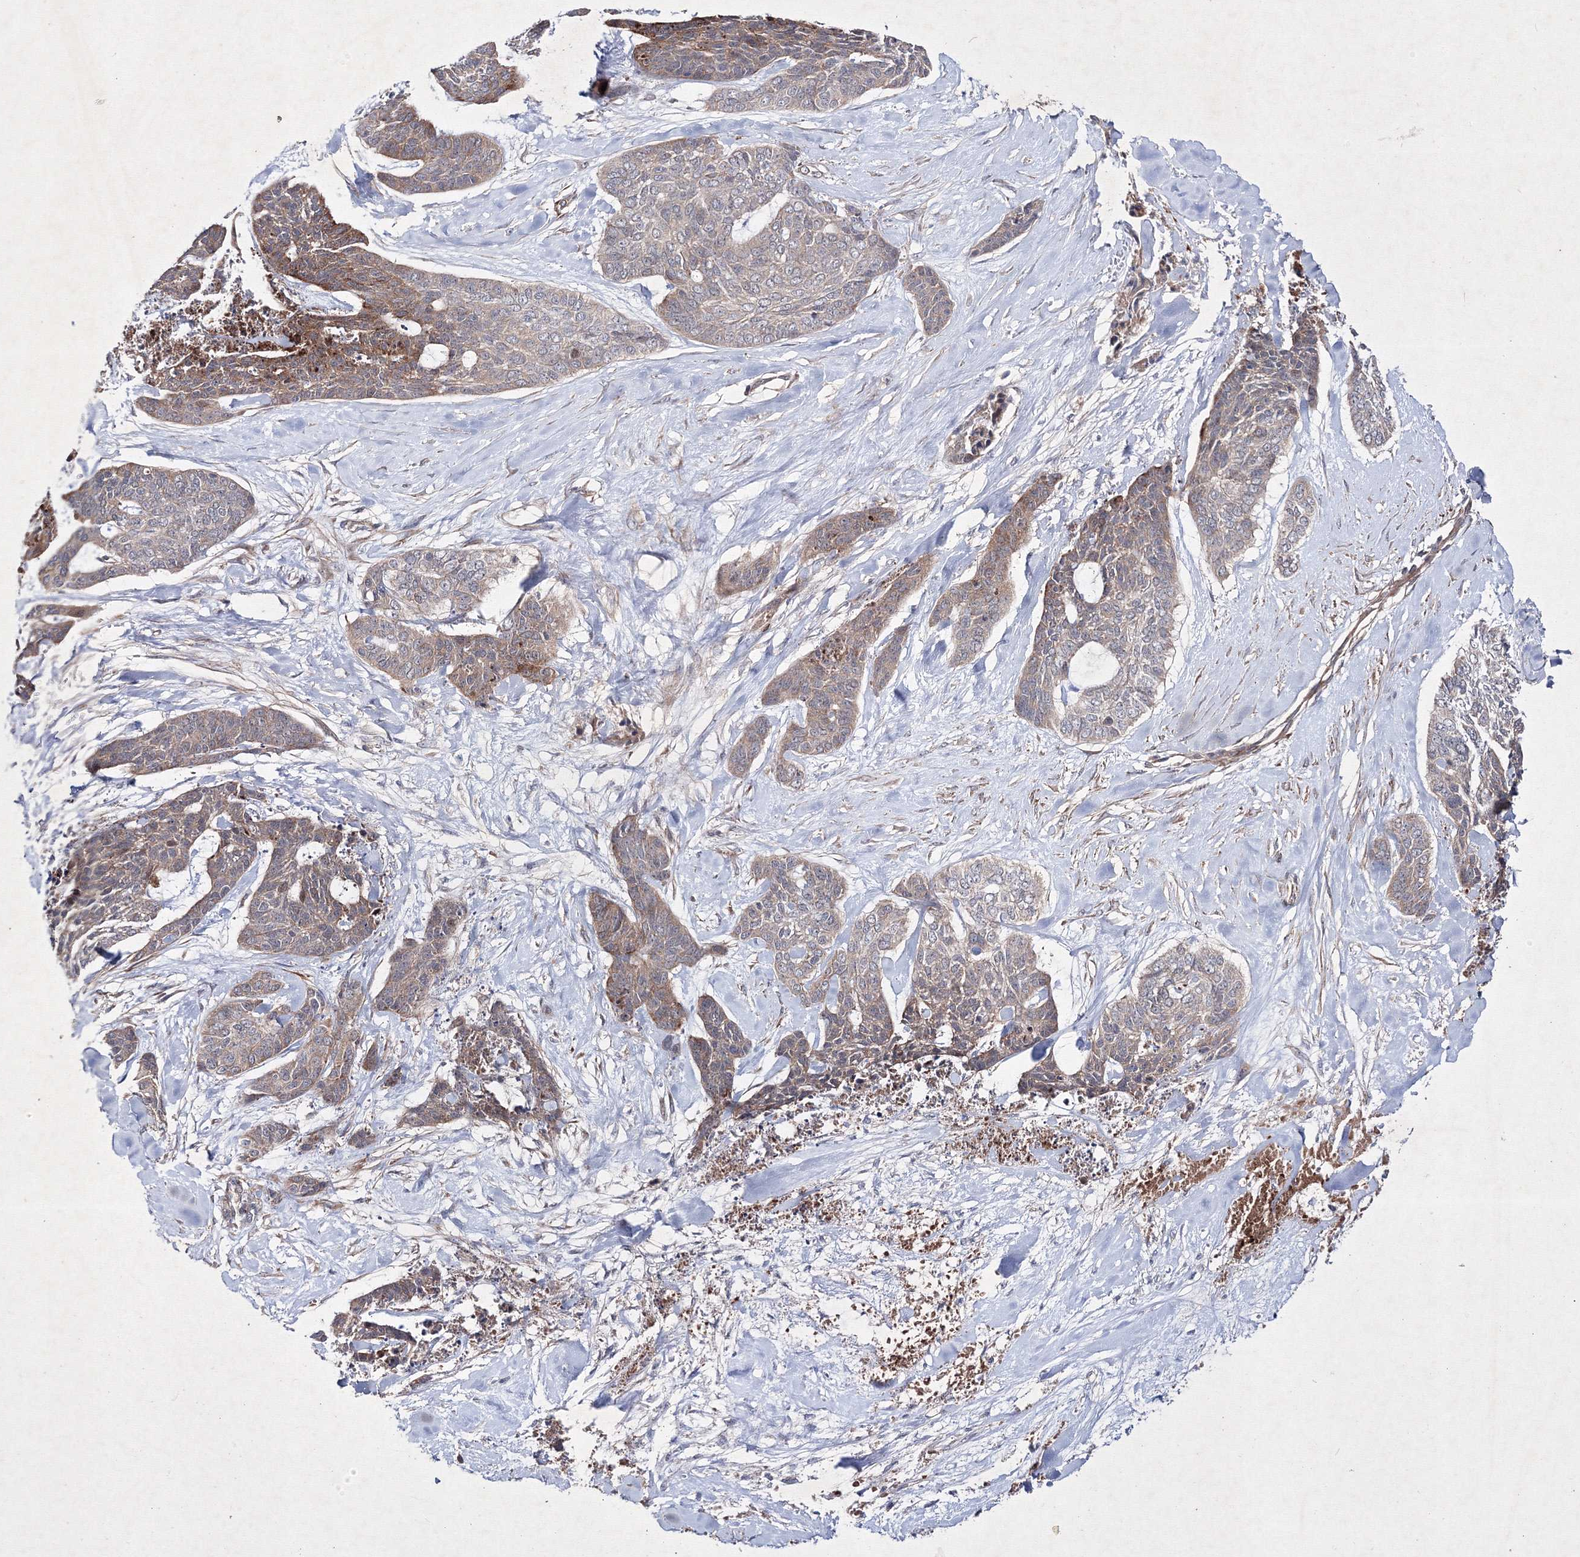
{"staining": {"intensity": "weak", "quantity": ">75%", "location": "cytoplasmic/membranous"}, "tissue": "skin cancer", "cell_type": "Tumor cells", "image_type": "cancer", "snomed": [{"axis": "morphology", "description": "Basal cell carcinoma"}, {"axis": "topography", "description": "Skin"}], "caption": "Immunohistochemistry (DAB (3,3'-diaminobenzidine)) staining of human basal cell carcinoma (skin) shows weak cytoplasmic/membranous protein positivity in approximately >75% of tumor cells. Using DAB (brown) and hematoxylin (blue) stains, captured at high magnification using brightfield microscopy.", "gene": "GFM1", "patient": {"sex": "female", "age": 64}}